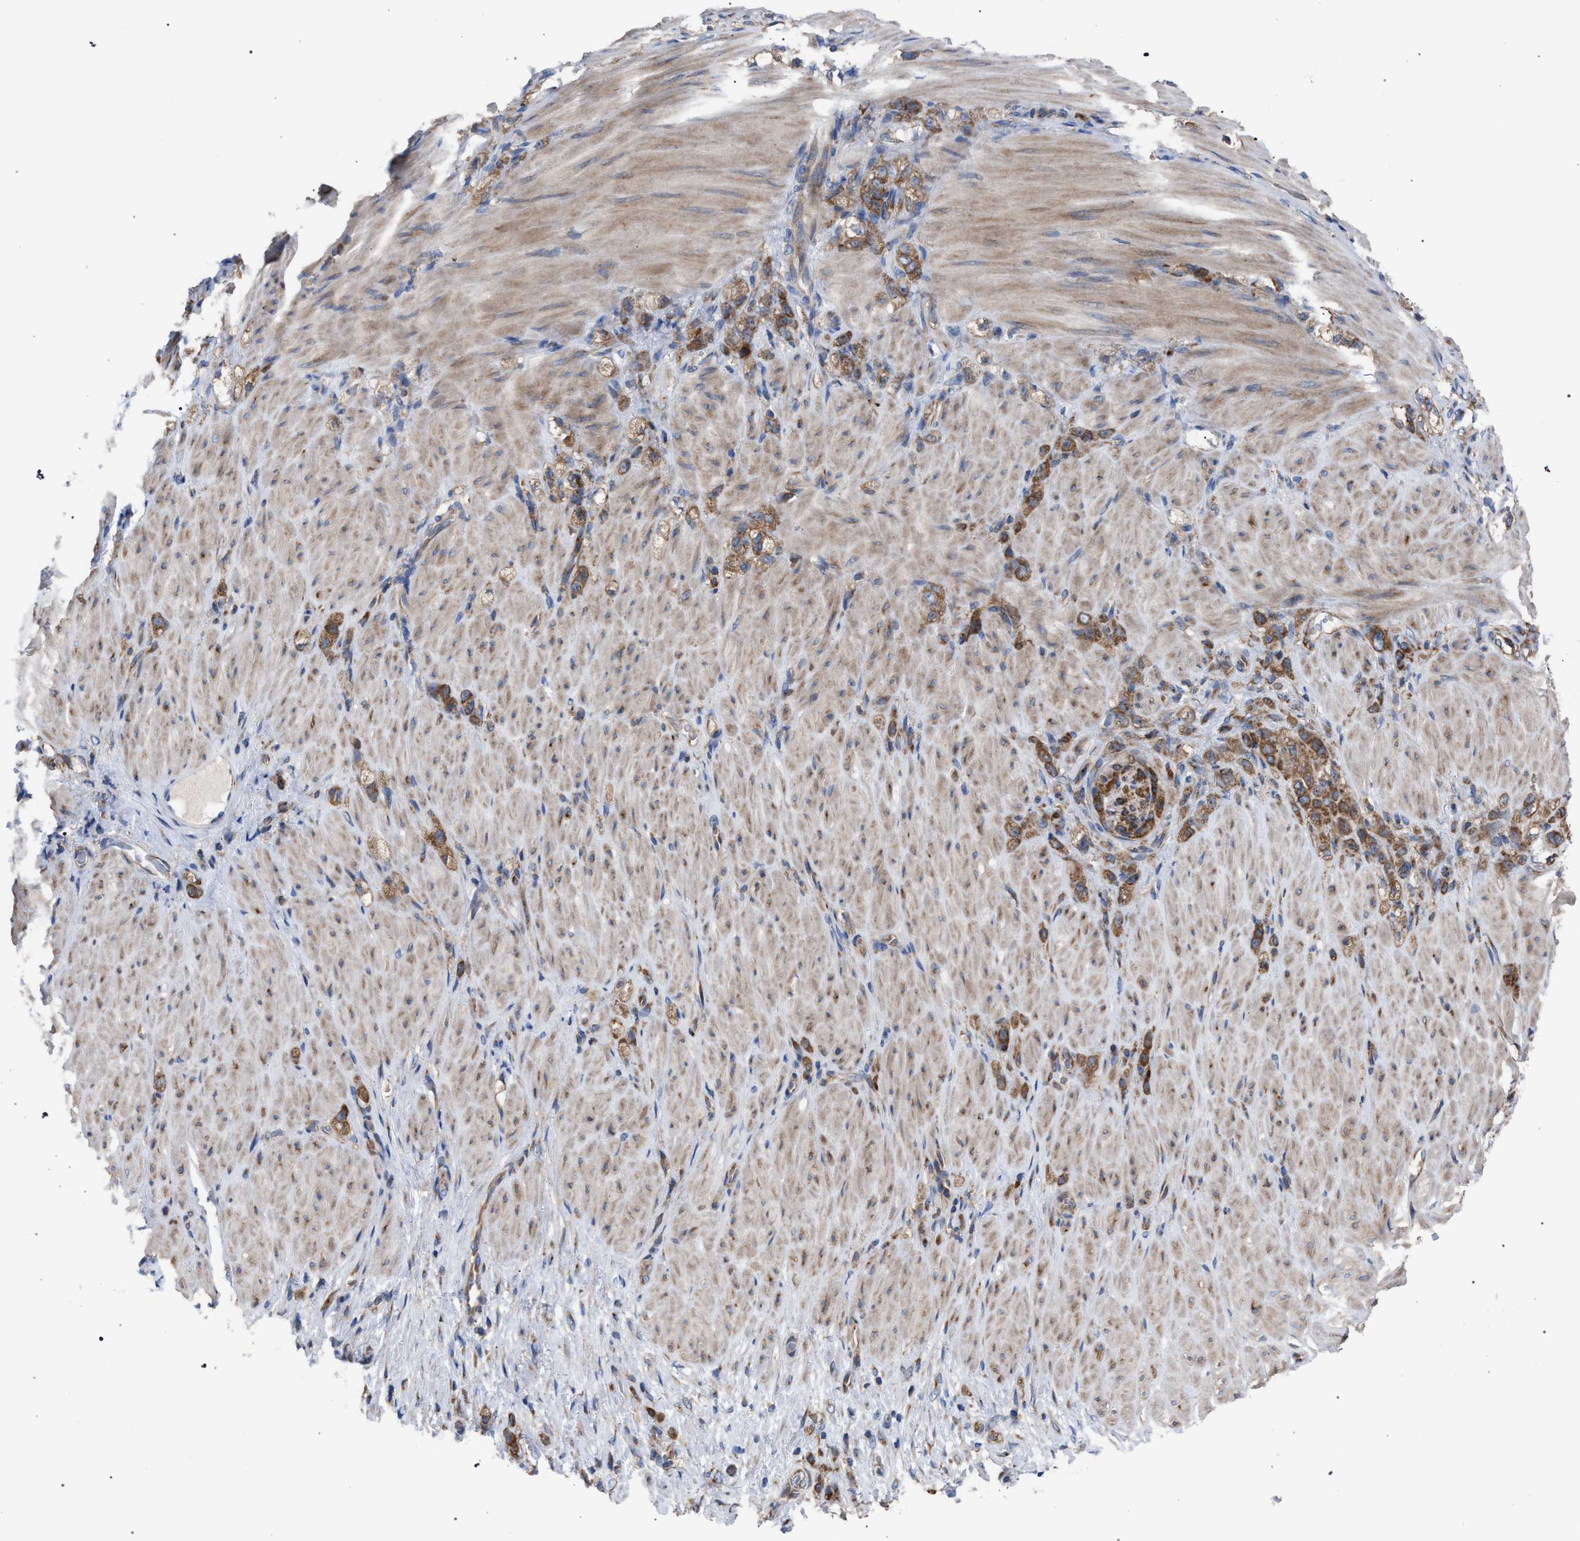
{"staining": {"intensity": "moderate", "quantity": ">75%", "location": "cytoplasmic/membranous"}, "tissue": "stomach cancer", "cell_type": "Tumor cells", "image_type": "cancer", "snomed": [{"axis": "morphology", "description": "Normal tissue, NOS"}, {"axis": "morphology", "description": "Adenocarcinoma, NOS"}, {"axis": "topography", "description": "Stomach"}], "caption": "Stomach adenocarcinoma stained with a brown dye shows moderate cytoplasmic/membranous positive staining in approximately >75% of tumor cells.", "gene": "CDR2L", "patient": {"sex": "male", "age": 82}}